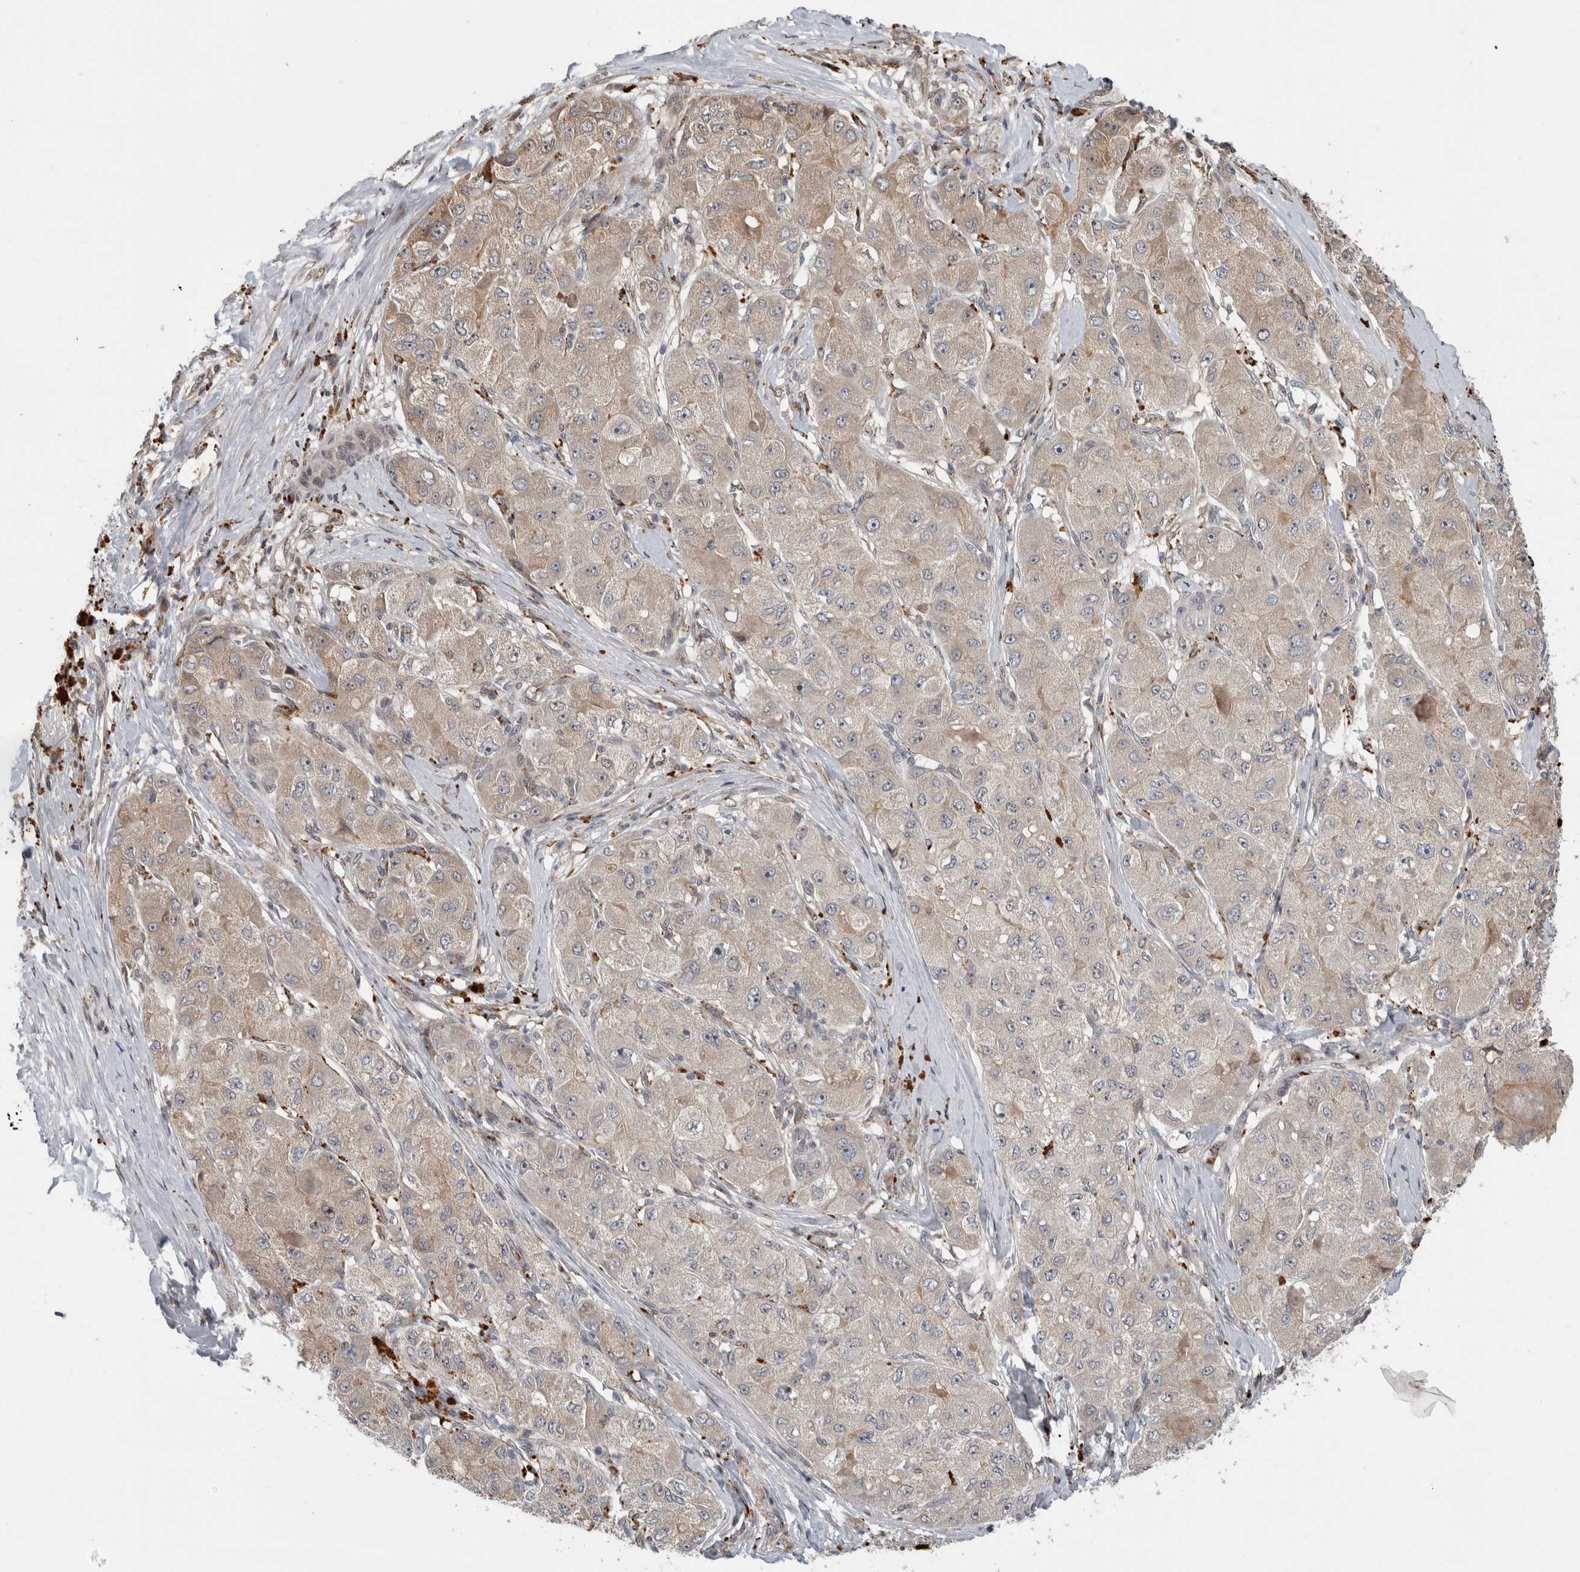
{"staining": {"intensity": "moderate", "quantity": ">75%", "location": "cytoplasmic/membranous"}, "tissue": "liver cancer", "cell_type": "Tumor cells", "image_type": "cancer", "snomed": [{"axis": "morphology", "description": "Carcinoma, Hepatocellular, NOS"}, {"axis": "topography", "description": "Liver"}], "caption": "This histopathology image demonstrates liver cancer (hepatocellular carcinoma) stained with IHC to label a protein in brown. The cytoplasmic/membranous of tumor cells show moderate positivity for the protein. Nuclei are counter-stained blue.", "gene": "NAB2", "patient": {"sex": "male", "age": 80}}